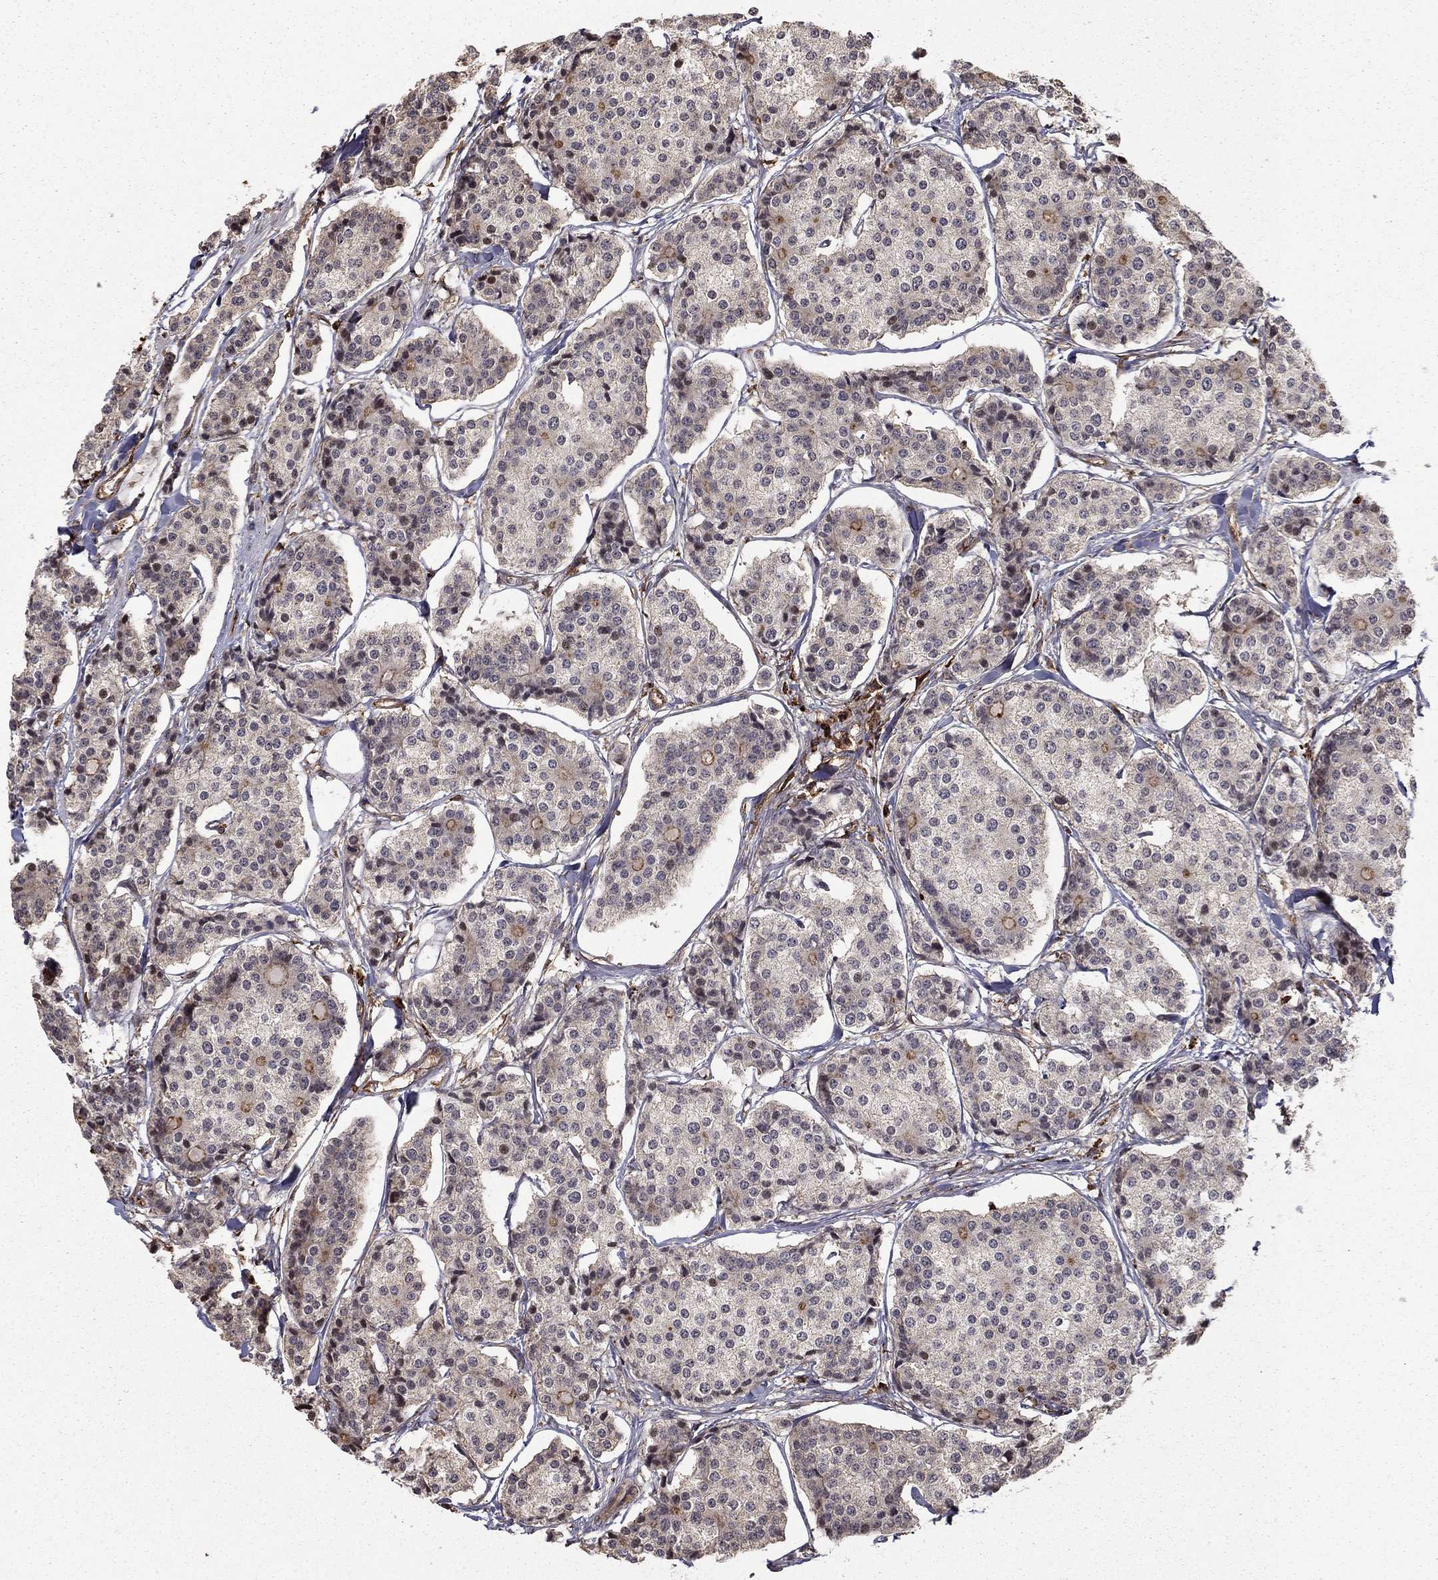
{"staining": {"intensity": "weak", "quantity": "<25%", "location": "cytoplasmic/membranous"}, "tissue": "carcinoid", "cell_type": "Tumor cells", "image_type": "cancer", "snomed": [{"axis": "morphology", "description": "Carcinoid, malignant, NOS"}, {"axis": "topography", "description": "Small intestine"}], "caption": "Immunohistochemistry photomicrograph of malignant carcinoid stained for a protein (brown), which exhibits no expression in tumor cells. (Immunohistochemistry (ihc), brightfield microscopy, high magnification).", "gene": "ADM", "patient": {"sex": "female", "age": 65}}